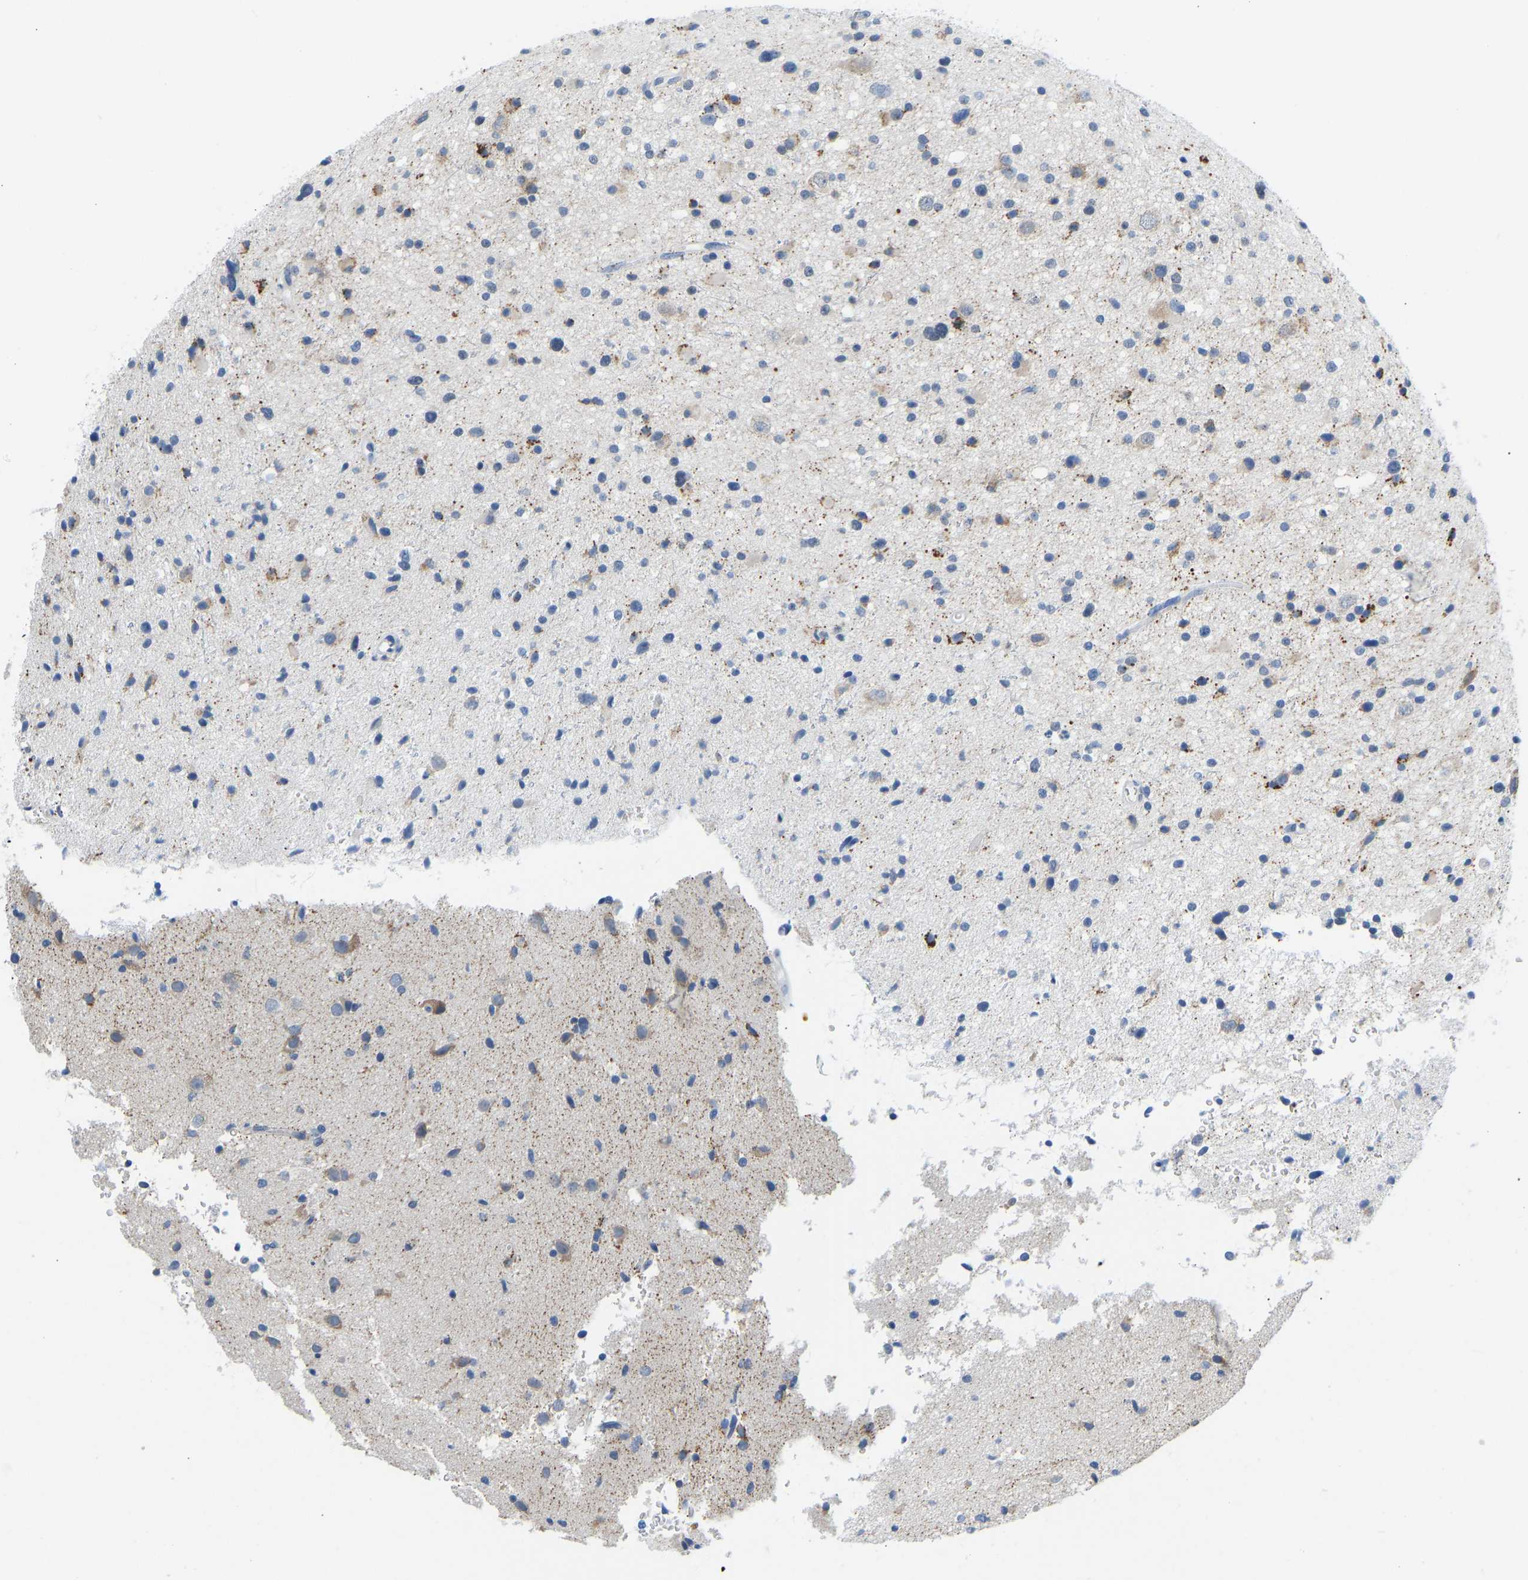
{"staining": {"intensity": "moderate", "quantity": "<25%", "location": "cytoplasmic/membranous"}, "tissue": "glioma", "cell_type": "Tumor cells", "image_type": "cancer", "snomed": [{"axis": "morphology", "description": "Glioma, malignant, High grade"}, {"axis": "topography", "description": "Brain"}], "caption": "Immunohistochemistry (IHC) image of human glioma stained for a protein (brown), which reveals low levels of moderate cytoplasmic/membranous expression in about <25% of tumor cells.", "gene": "VRK1", "patient": {"sex": "male", "age": 33}}